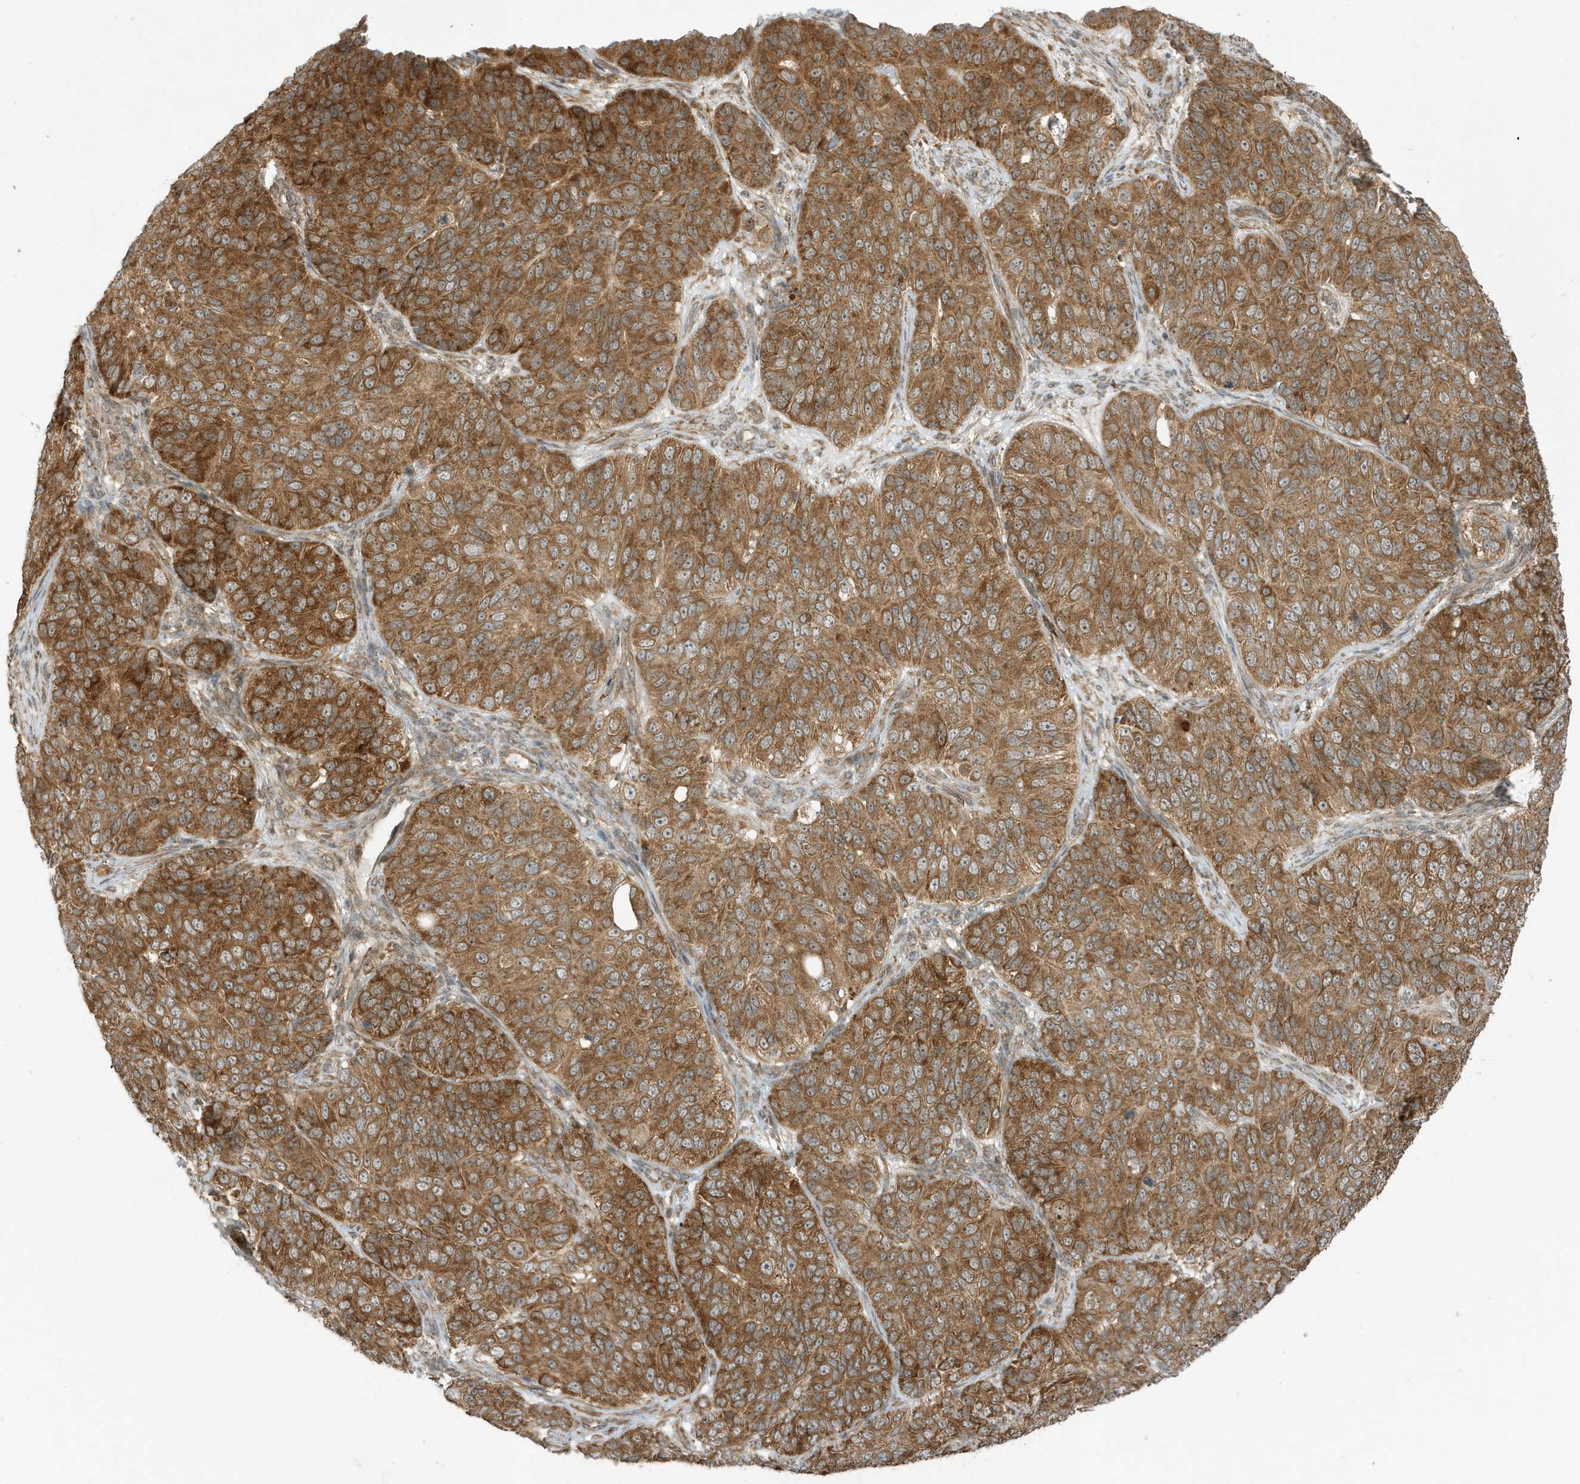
{"staining": {"intensity": "strong", "quantity": ">75%", "location": "cytoplasmic/membranous"}, "tissue": "ovarian cancer", "cell_type": "Tumor cells", "image_type": "cancer", "snomed": [{"axis": "morphology", "description": "Carcinoma, endometroid"}, {"axis": "topography", "description": "Ovary"}], "caption": "Immunohistochemistry (DAB) staining of human ovarian cancer (endometroid carcinoma) exhibits strong cytoplasmic/membranous protein expression in about >75% of tumor cells. The staining was performed using DAB (3,3'-diaminobenzidine) to visualize the protein expression in brown, while the nuclei were stained in blue with hematoxylin (Magnification: 20x).", "gene": "DHX36", "patient": {"sex": "female", "age": 51}}